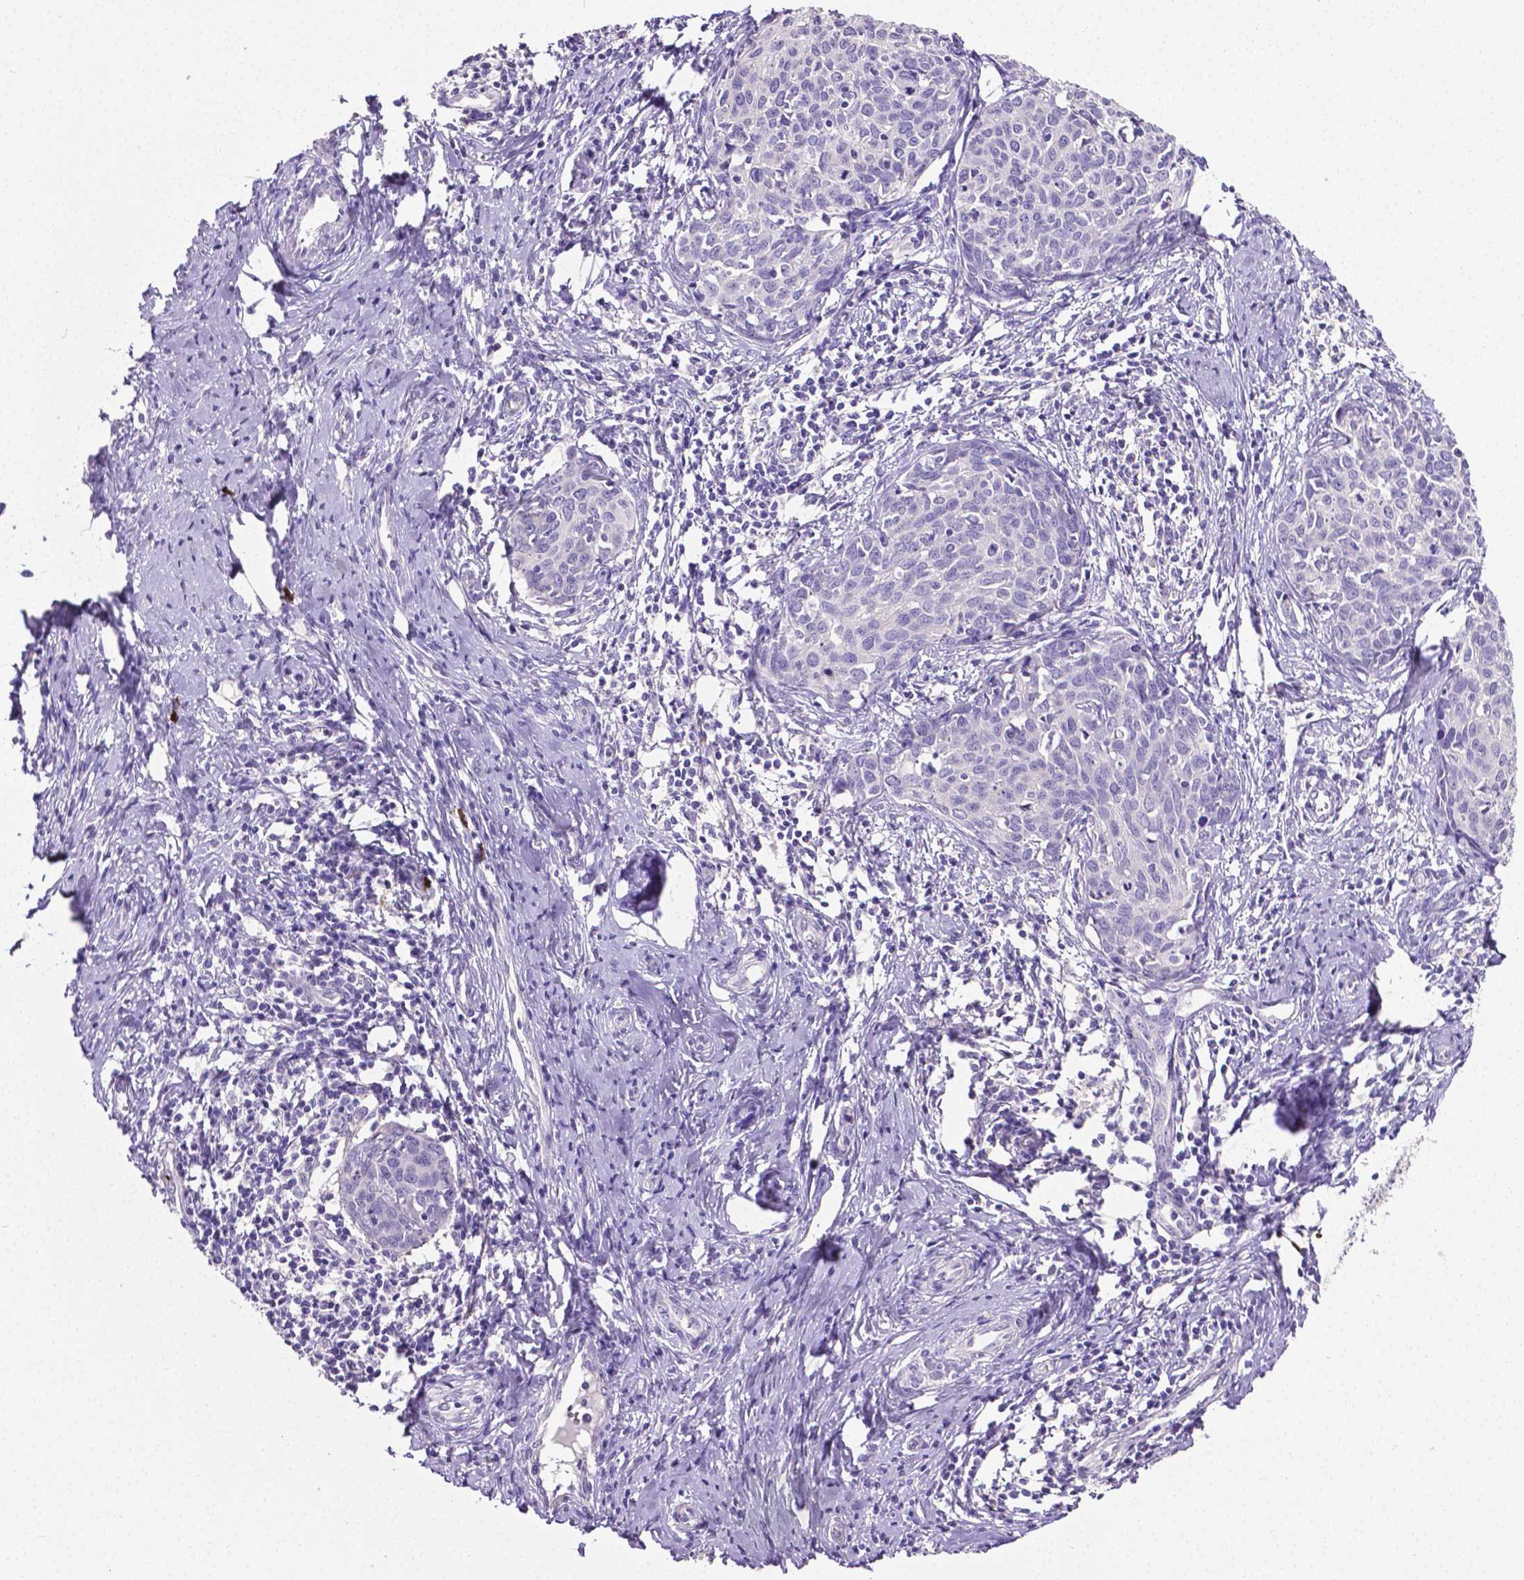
{"staining": {"intensity": "negative", "quantity": "none", "location": "none"}, "tissue": "cervical cancer", "cell_type": "Tumor cells", "image_type": "cancer", "snomed": [{"axis": "morphology", "description": "Squamous cell carcinoma, NOS"}, {"axis": "topography", "description": "Cervix"}], "caption": "Immunohistochemical staining of cervical cancer displays no significant expression in tumor cells.", "gene": "MMP9", "patient": {"sex": "female", "age": 62}}